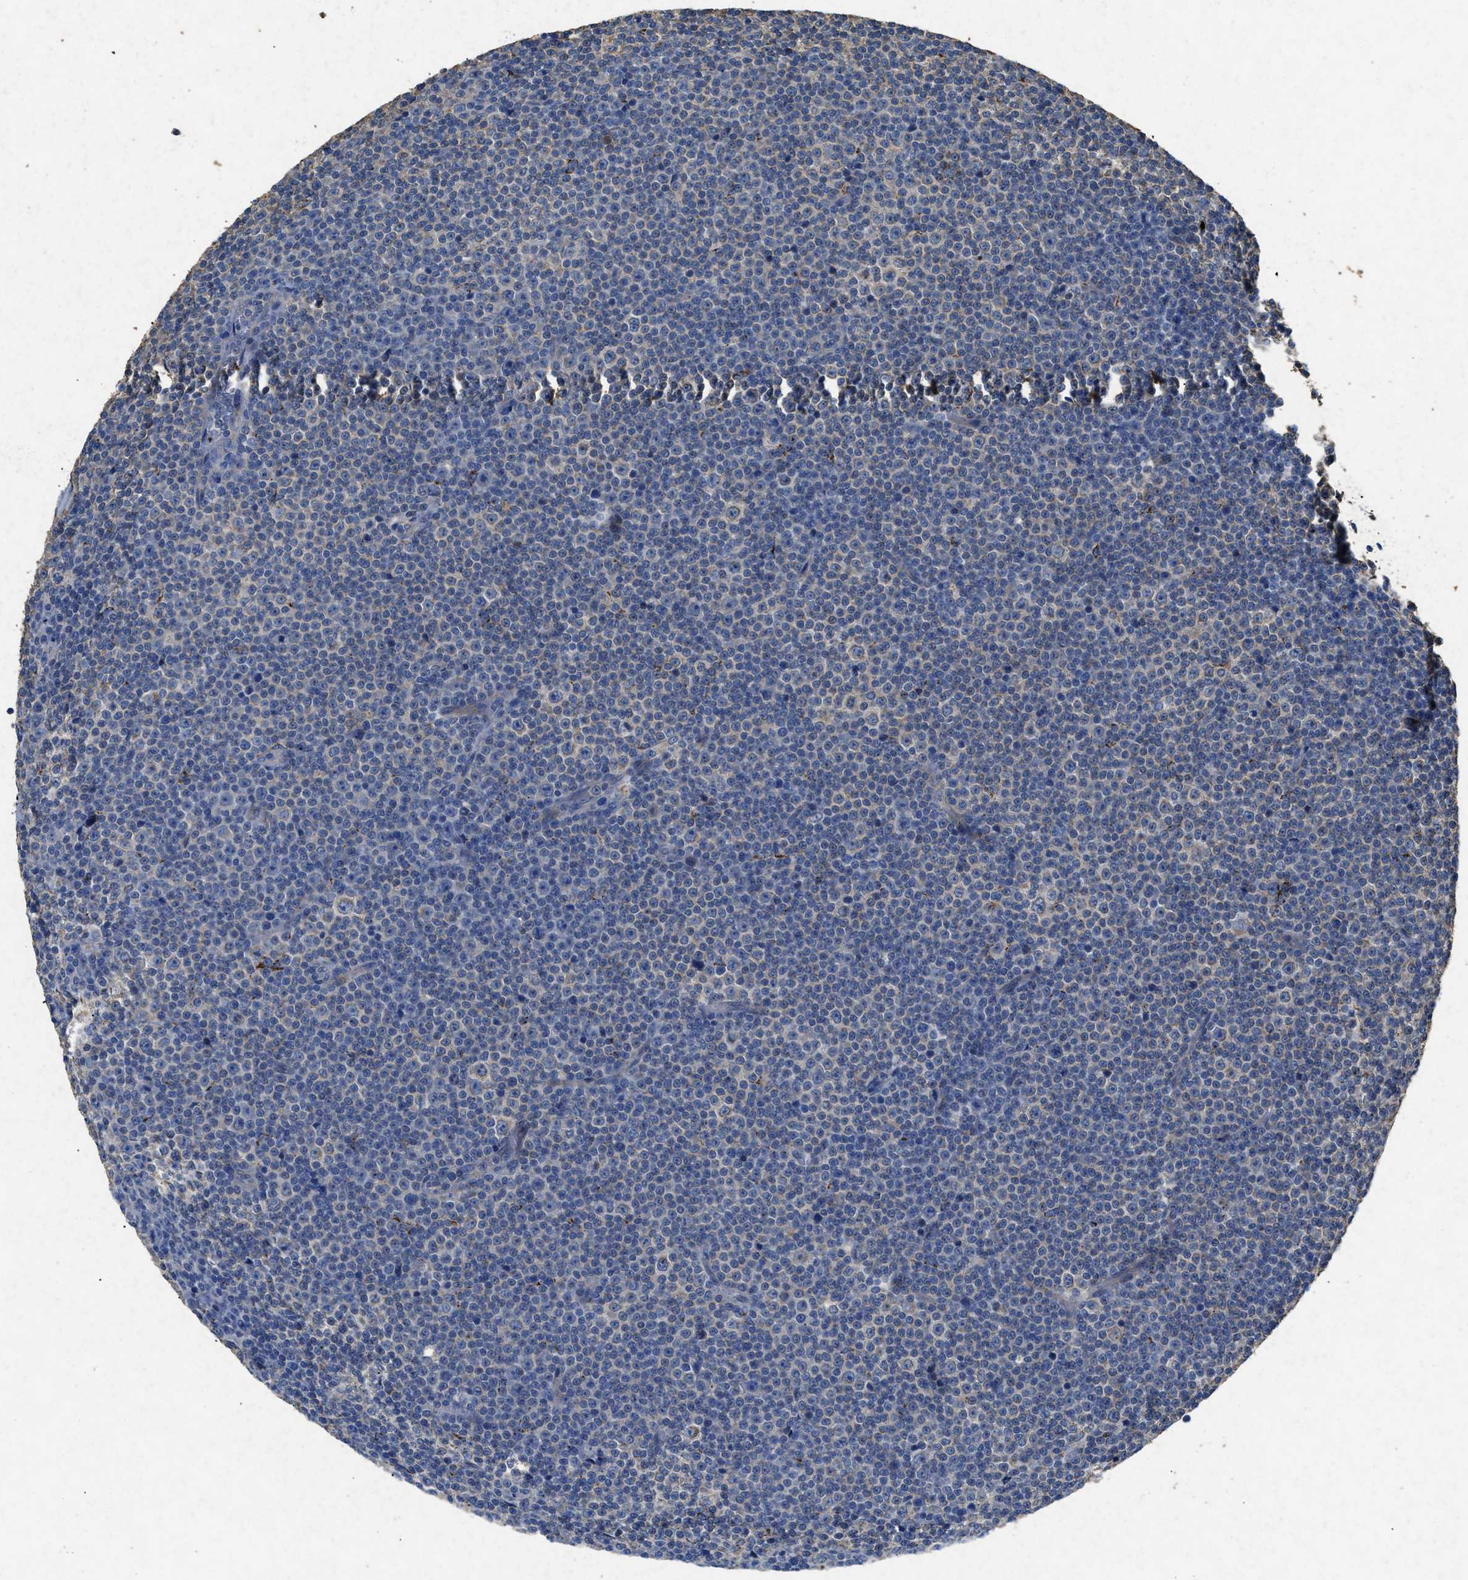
{"staining": {"intensity": "negative", "quantity": "none", "location": "none"}, "tissue": "lymphoma", "cell_type": "Tumor cells", "image_type": "cancer", "snomed": [{"axis": "morphology", "description": "Malignant lymphoma, non-Hodgkin's type, Low grade"}, {"axis": "topography", "description": "Lymph node"}], "caption": "Immunohistochemistry (IHC) of lymphoma reveals no expression in tumor cells. The staining is performed using DAB brown chromogen with nuclei counter-stained in using hematoxylin.", "gene": "CDK15", "patient": {"sex": "female", "age": 67}}